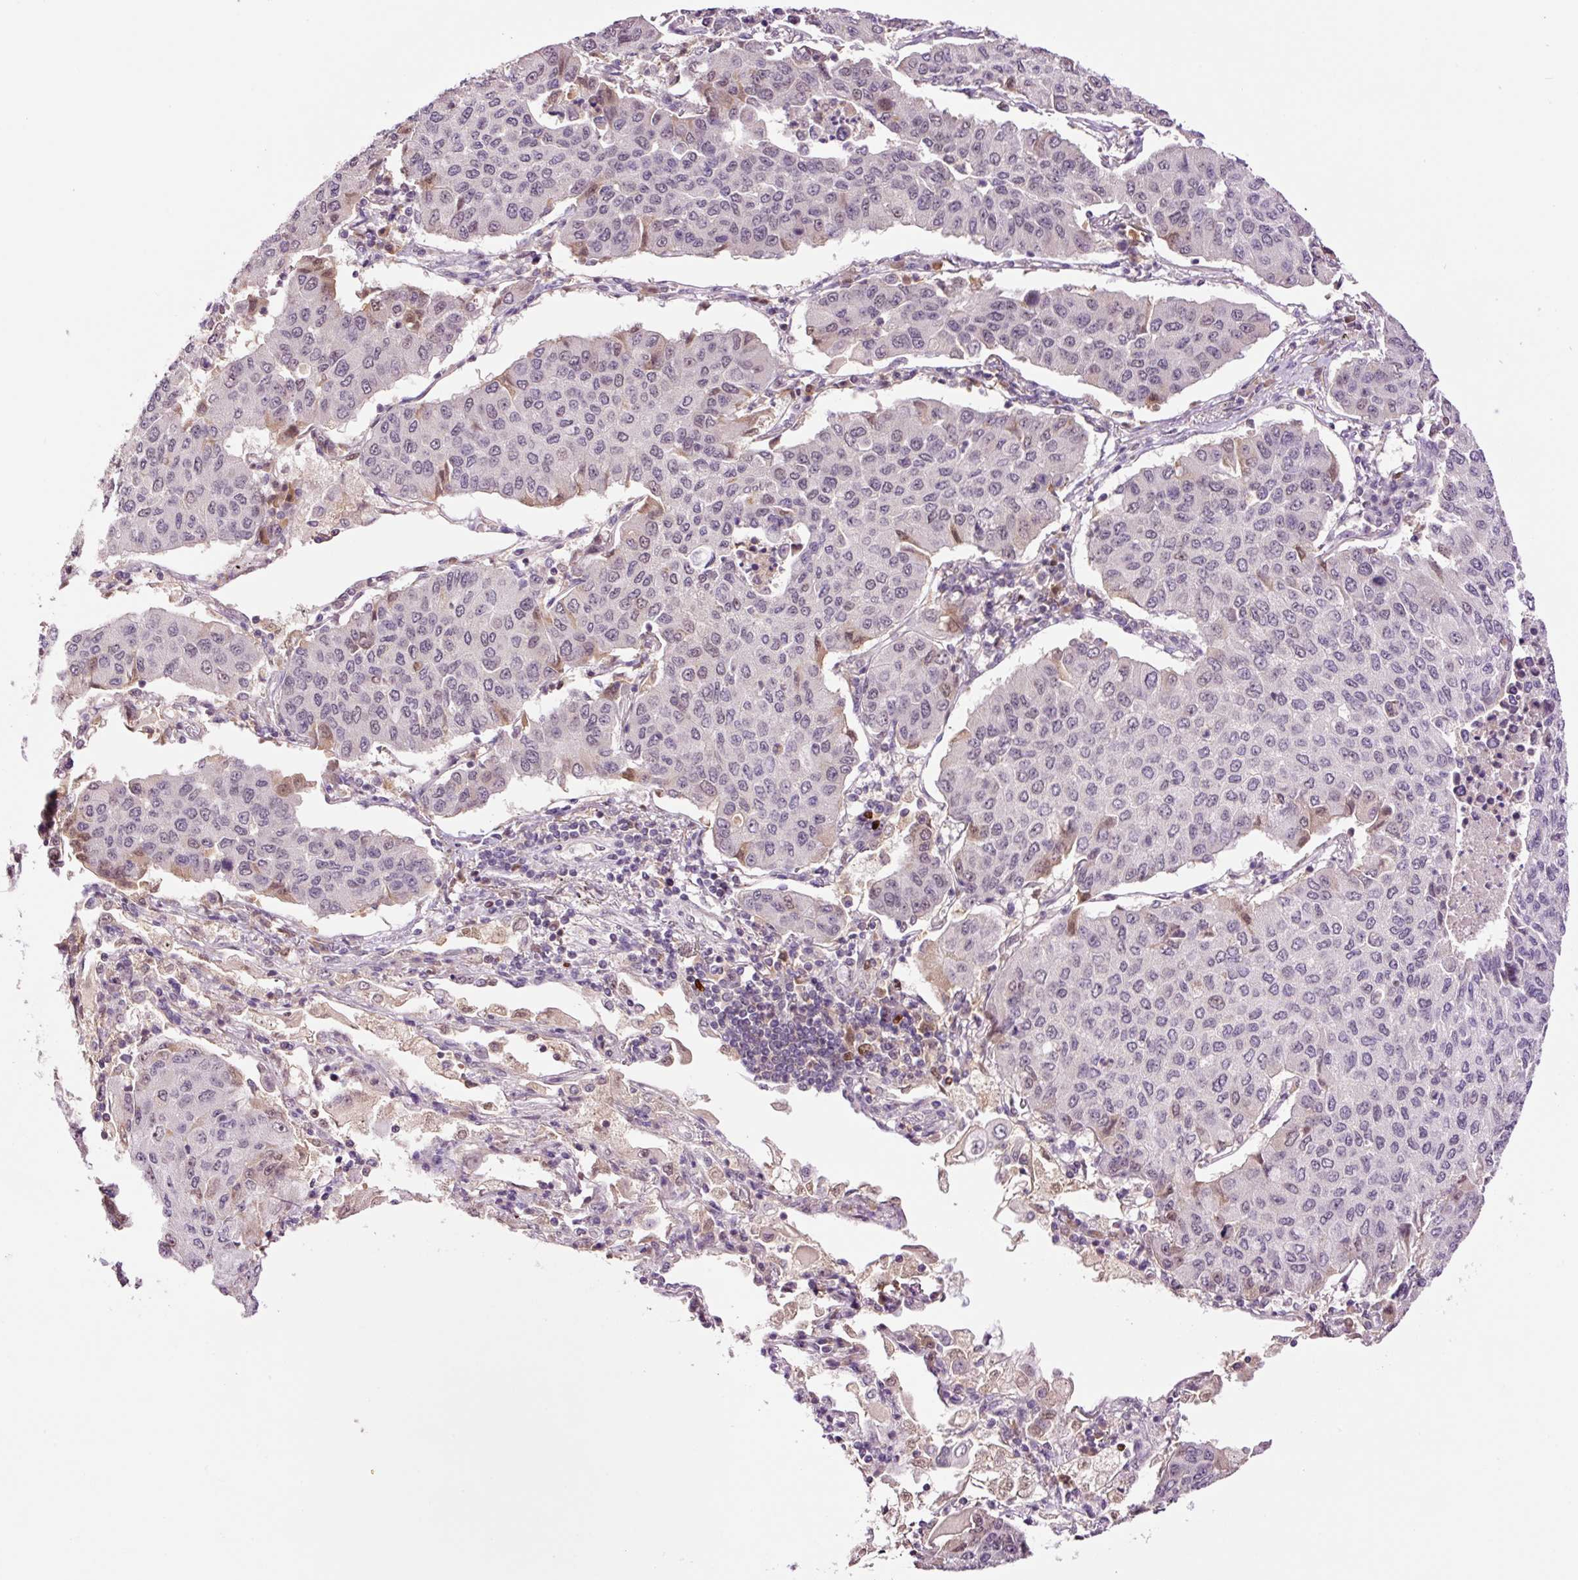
{"staining": {"intensity": "negative", "quantity": "none", "location": "none"}, "tissue": "lung cancer", "cell_type": "Tumor cells", "image_type": "cancer", "snomed": [{"axis": "morphology", "description": "Squamous cell carcinoma, NOS"}, {"axis": "topography", "description": "Lung"}], "caption": "This is a photomicrograph of IHC staining of lung cancer, which shows no staining in tumor cells.", "gene": "DPPA4", "patient": {"sex": "male", "age": 74}}